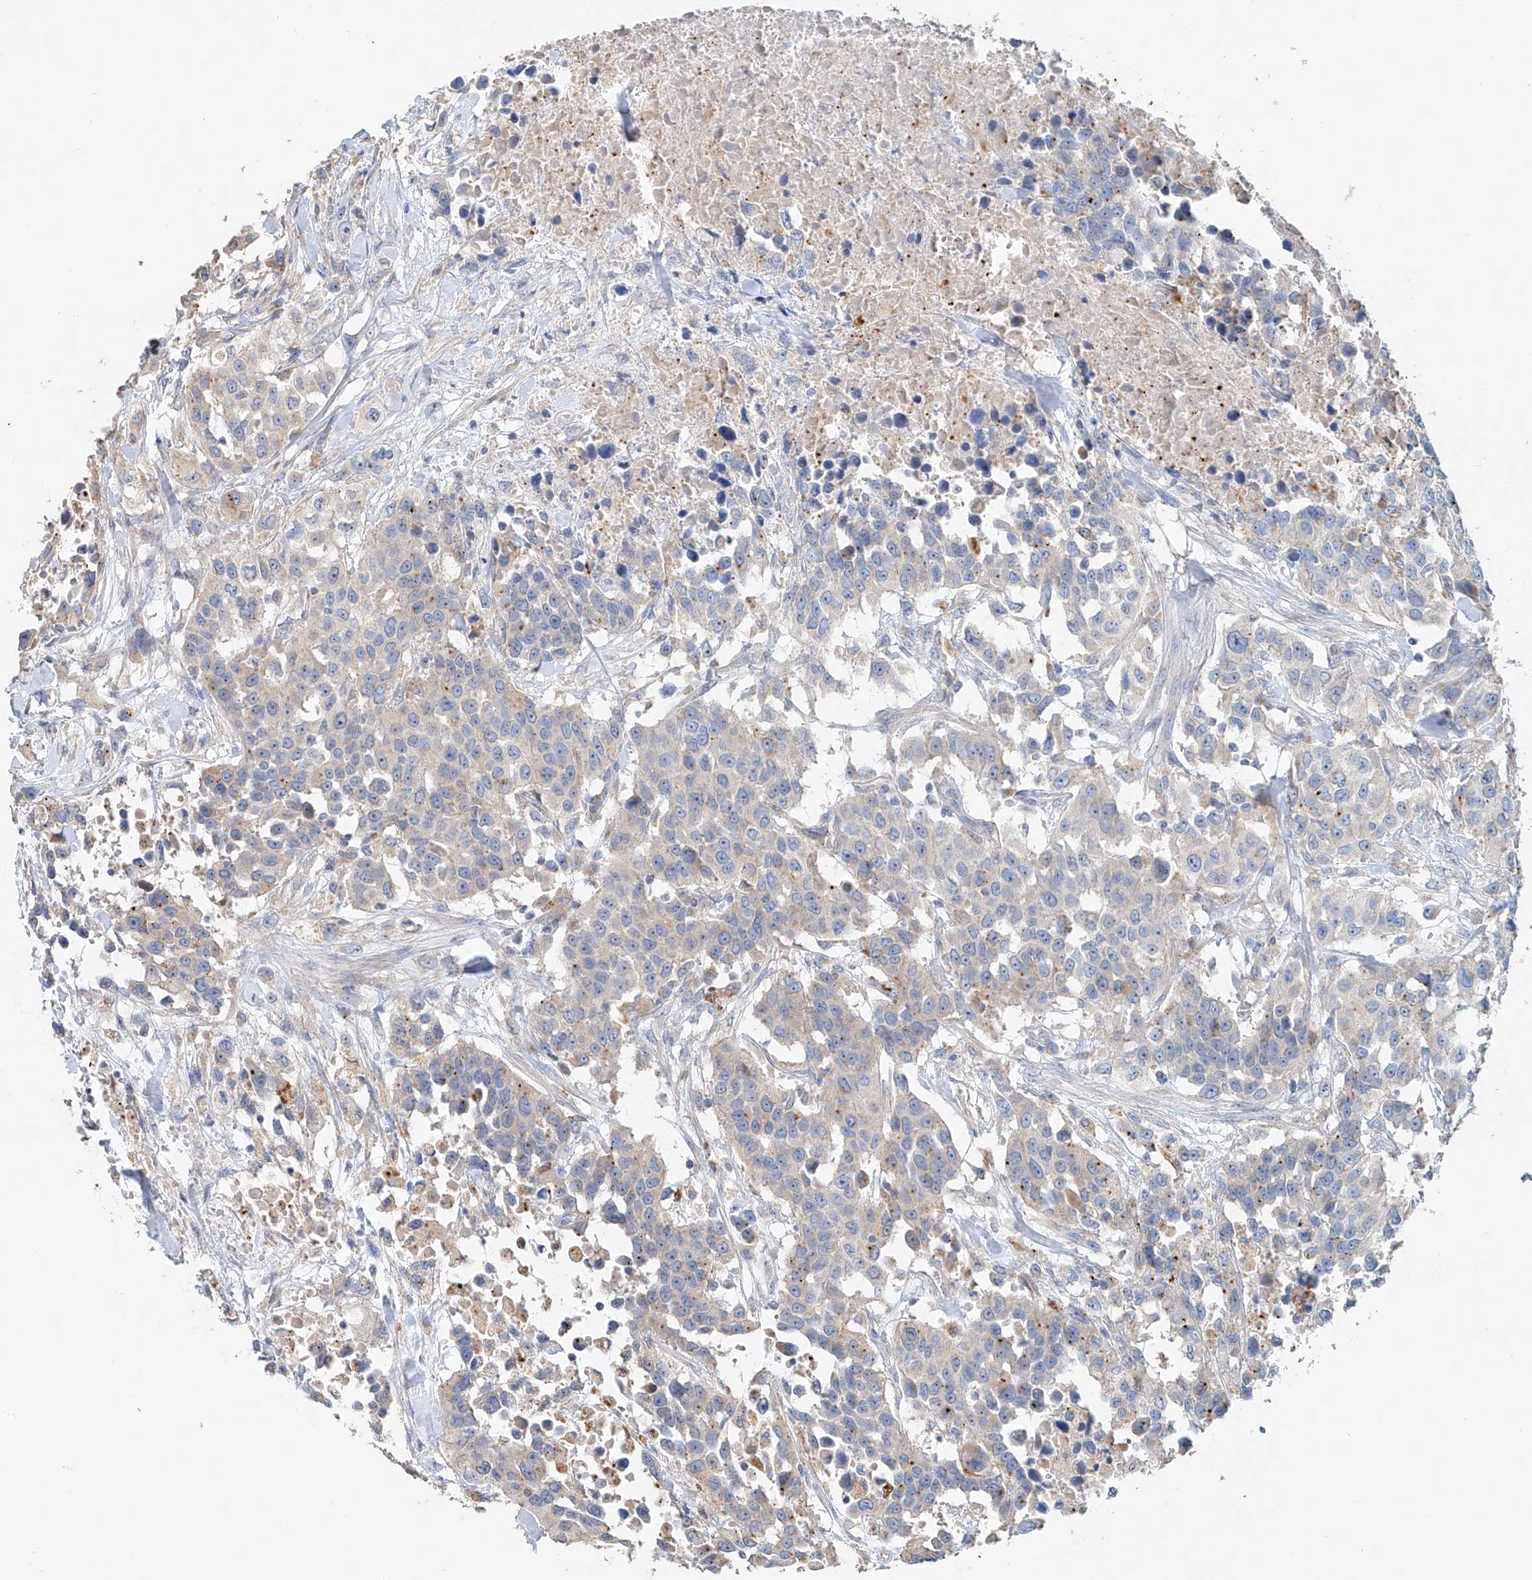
{"staining": {"intensity": "moderate", "quantity": "<25%", "location": "cytoplasmic/membranous"}, "tissue": "urothelial cancer", "cell_type": "Tumor cells", "image_type": "cancer", "snomed": [{"axis": "morphology", "description": "Urothelial carcinoma, High grade"}, {"axis": "topography", "description": "Urinary bladder"}], "caption": "Urothelial carcinoma (high-grade) tissue reveals moderate cytoplasmic/membranous positivity in approximately <25% of tumor cells", "gene": "TRIM47", "patient": {"sex": "female", "age": 80}}